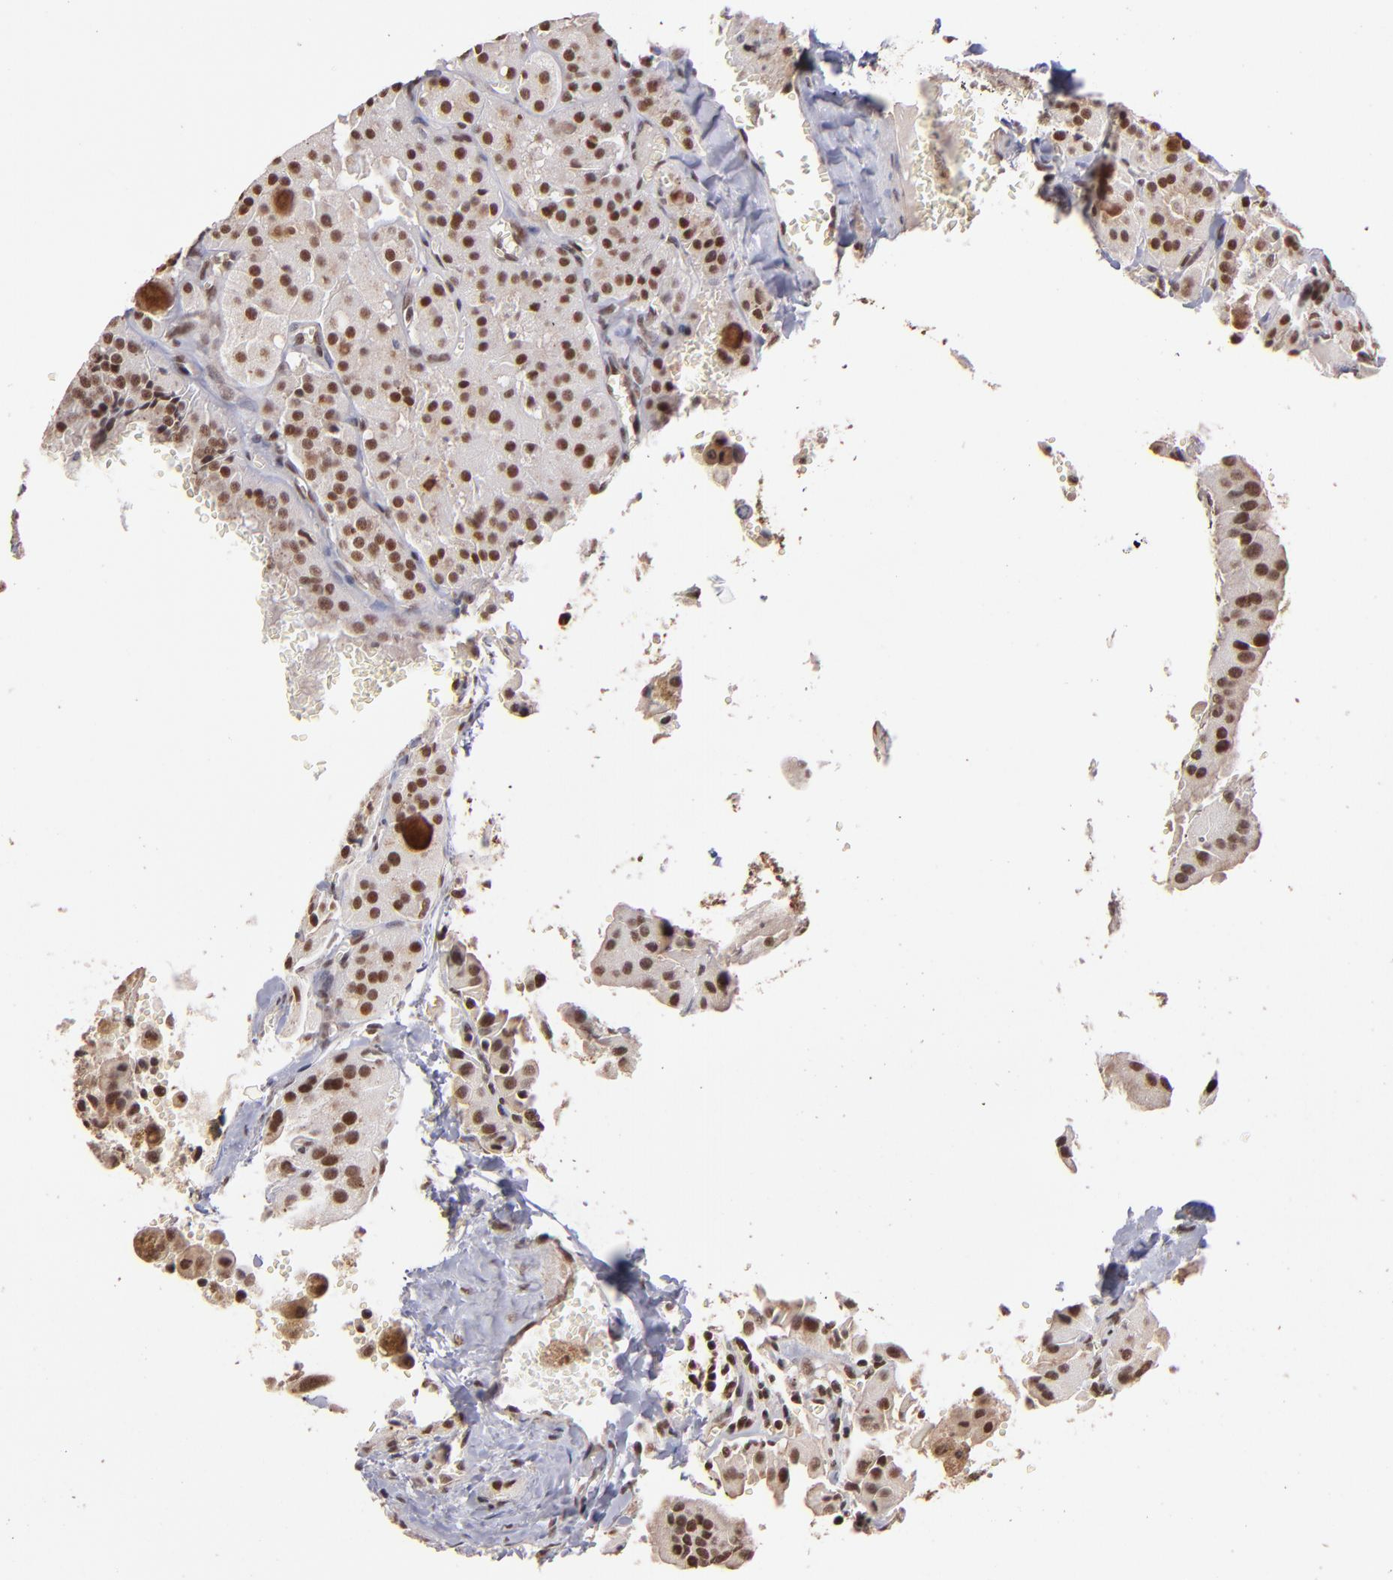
{"staining": {"intensity": "strong", "quantity": ">75%", "location": "nuclear"}, "tissue": "thyroid cancer", "cell_type": "Tumor cells", "image_type": "cancer", "snomed": [{"axis": "morphology", "description": "Carcinoma, NOS"}, {"axis": "topography", "description": "Thyroid gland"}], "caption": "Immunohistochemistry (IHC) micrograph of neoplastic tissue: thyroid carcinoma stained using immunohistochemistry reveals high levels of strong protein expression localized specifically in the nuclear of tumor cells, appearing as a nuclear brown color.", "gene": "TERF2", "patient": {"sex": "male", "age": 76}}